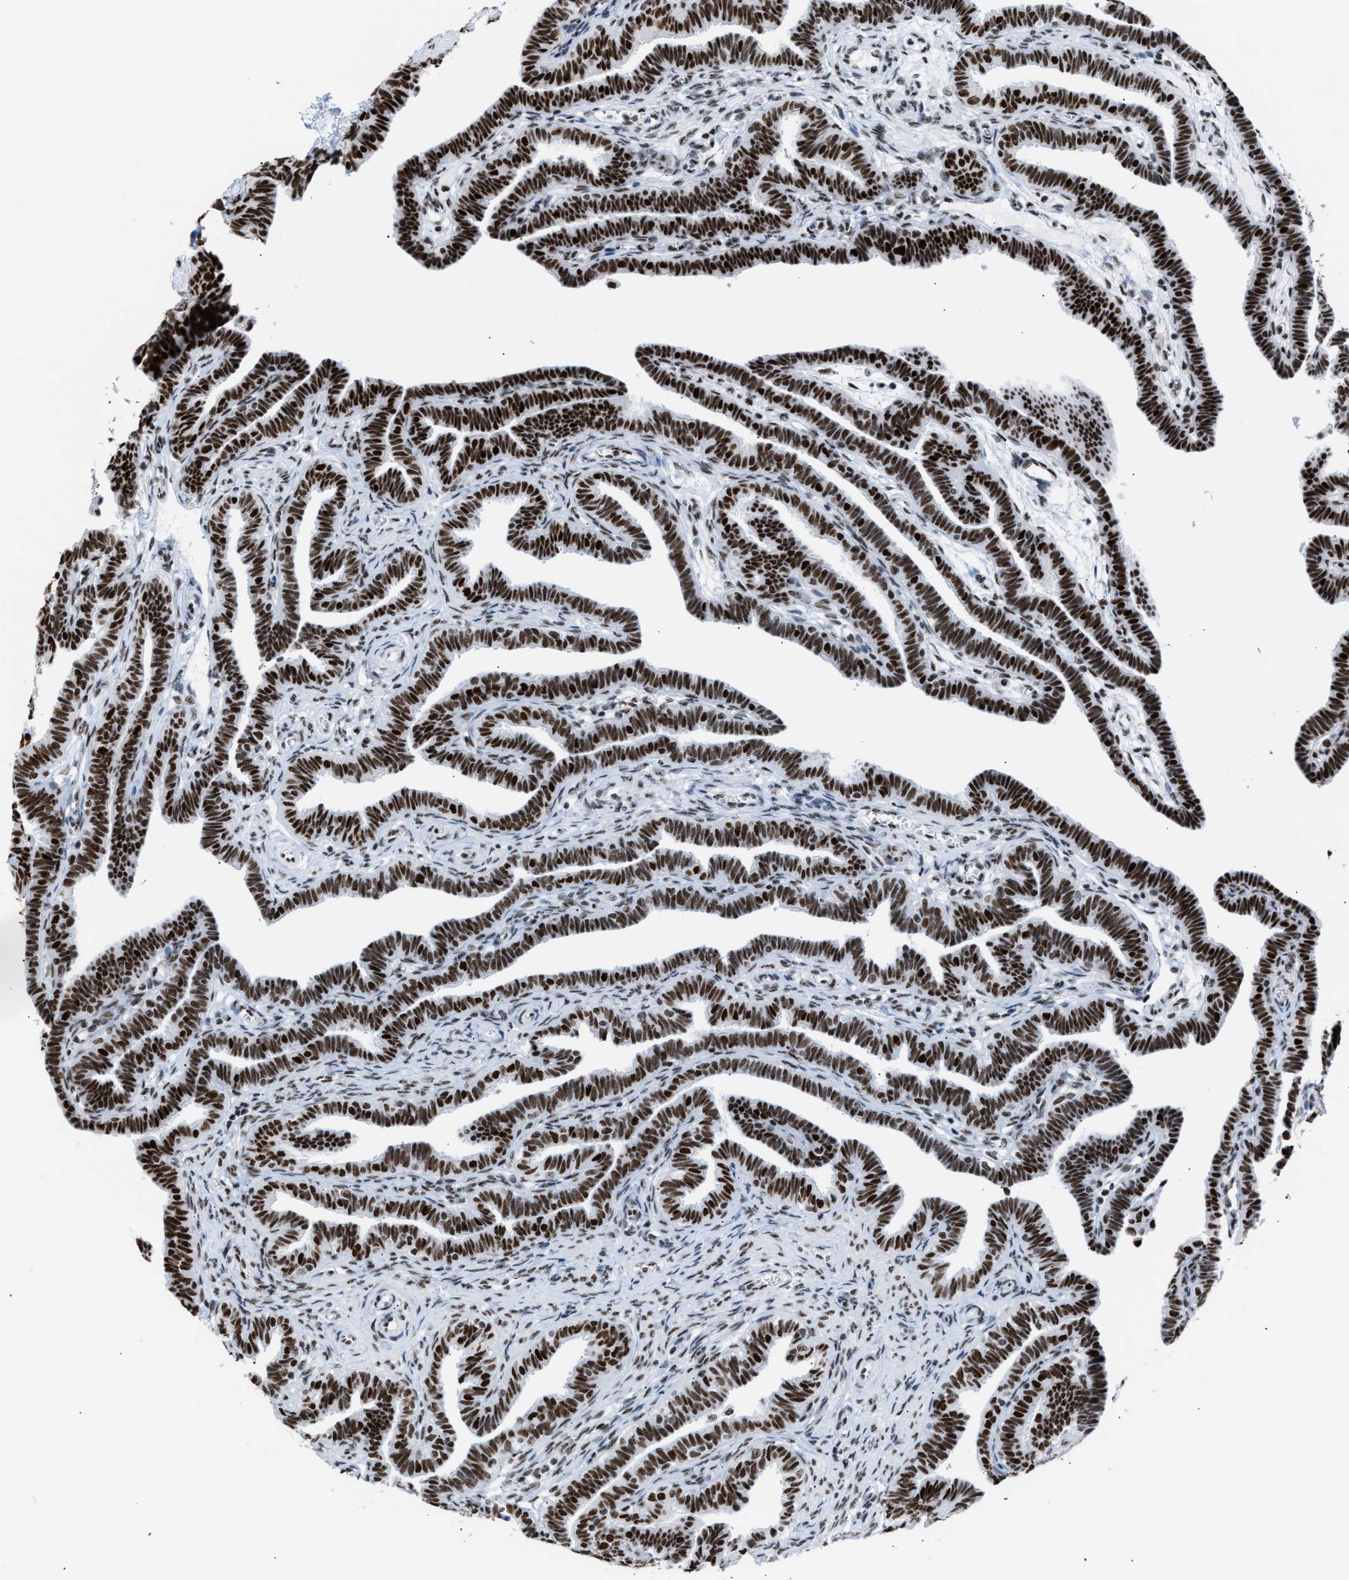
{"staining": {"intensity": "strong", "quantity": ">75%", "location": "nuclear"}, "tissue": "fallopian tube", "cell_type": "Glandular cells", "image_type": "normal", "snomed": [{"axis": "morphology", "description": "Normal tissue, NOS"}, {"axis": "topography", "description": "Fallopian tube"}, {"axis": "topography", "description": "Ovary"}], "caption": "Protein analysis of benign fallopian tube exhibits strong nuclear staining in about >75% of glandular cells. The protein of interest is stained brown, and the nuclei are stained in blue (DAB (3,3'-diaminobenzidine) IHC with brightfield microscopy, high magnification).", "gene": "CCAR2", "patient": {"sex": "female", "age": 23}}